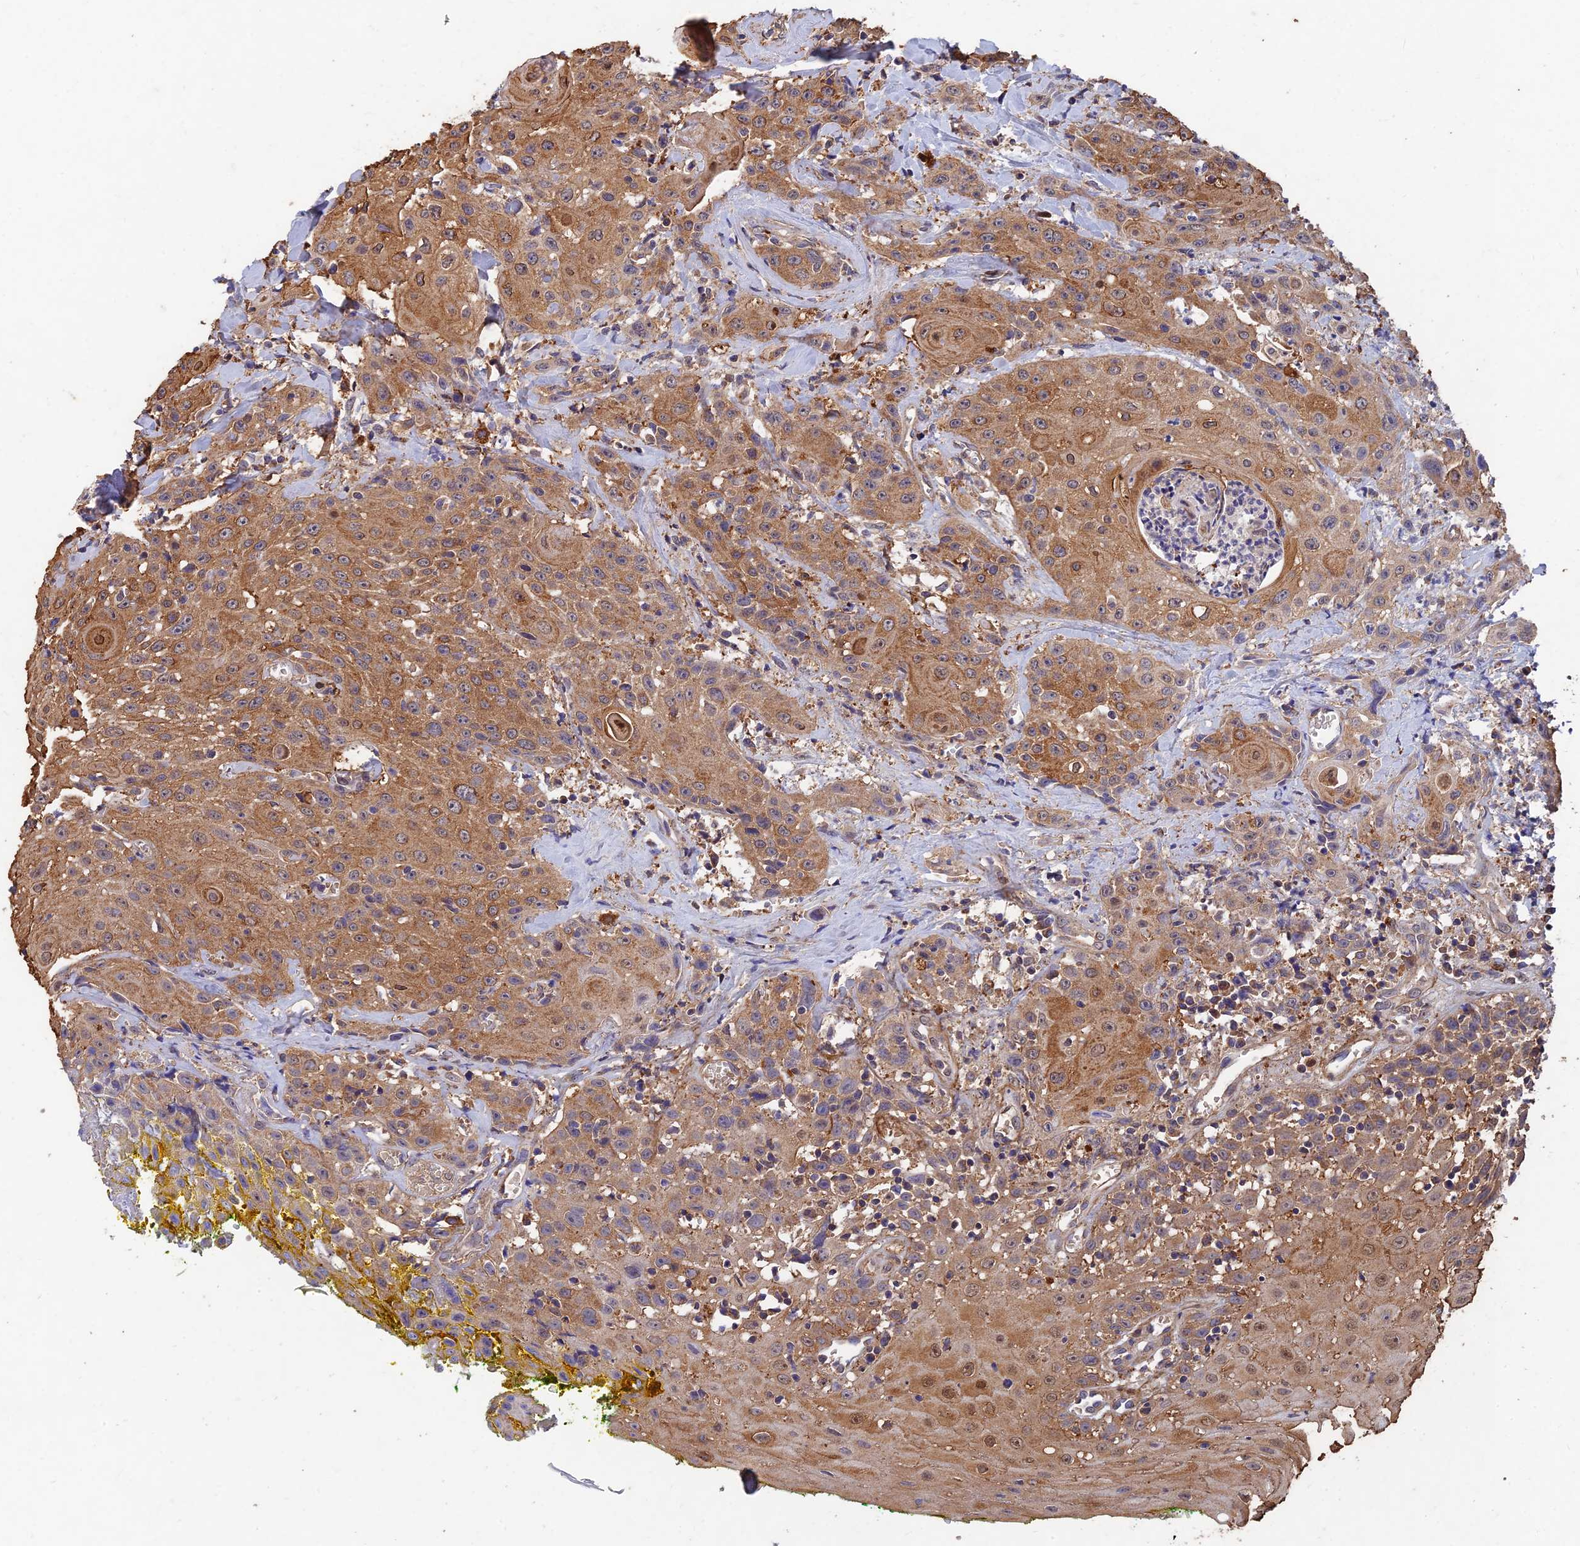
{"staining": {"intensity": "moderate", "quantity": ">75%", "location": "cytoplasmic/membranous"}, "tissue": "head and neck cancer", "cell_type": "Tumor cells", "image_type": "cancer", "snomed": [{"axis": "morphology", "description": "Squamous cell carcinoma, NOS"}, {"axis": "topography", "description": "Oral tissue"}, {"axis": "topography", "description": "Head-Neck"}], "caption": "Tumor cells show moderate cytoplasmic/membranous expression in approximately >75% of cells in head and neck squamous cell carcinoma.", "gene": "SLC38A11", "patient": {"sex": "female", "age": 82}}